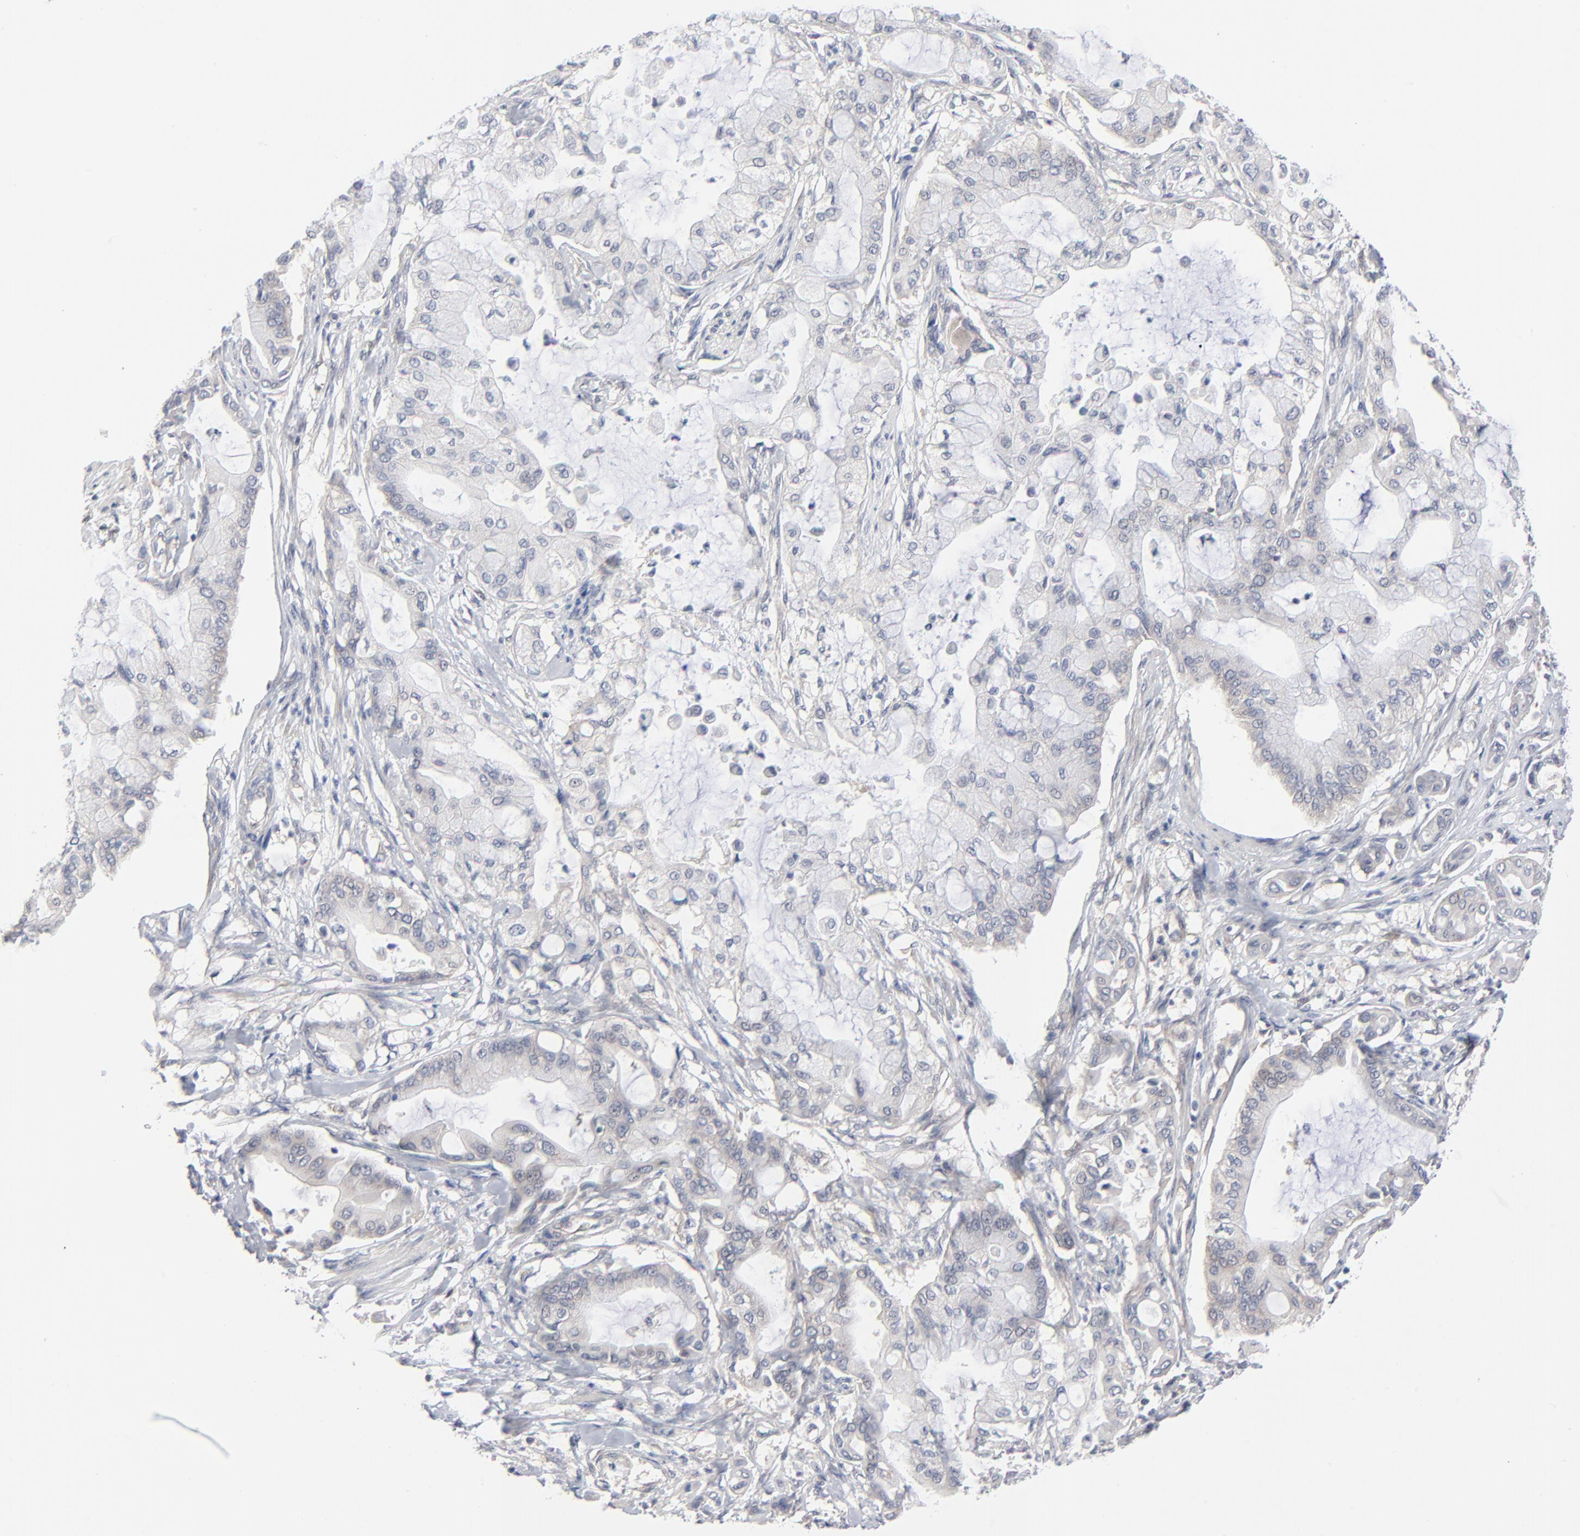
{"staining": {"intensity": "weak", "quantity": "<25%", "location": "cytoplasmic/membranous"}, "tissue": "pancreatic cancer", "cell_type": "Tumor cells", "image_type": "cancer", "snomed": [{"axis": "morphology", "description": "Adenocarcinoma, NOS"}, {"axis": "morphology", "description": "Adenocarcinoma, metastatic, NOS"}, {"axis": "topography", "description": "Lymph node"}, {"axis": "topography", "description": "Pancreas"}, {"axis": "topography", "description": "Duodenum"}], "caption": "A histopathology image of pancreatic cancer stained for a protein reveals no brown staining in tumor cells. (DAB immunohistochemistry (IHC) with hematoxylin counter stain).", "gene": "RPS6KB1", "patient": {"sex": "female", "age": 64}}